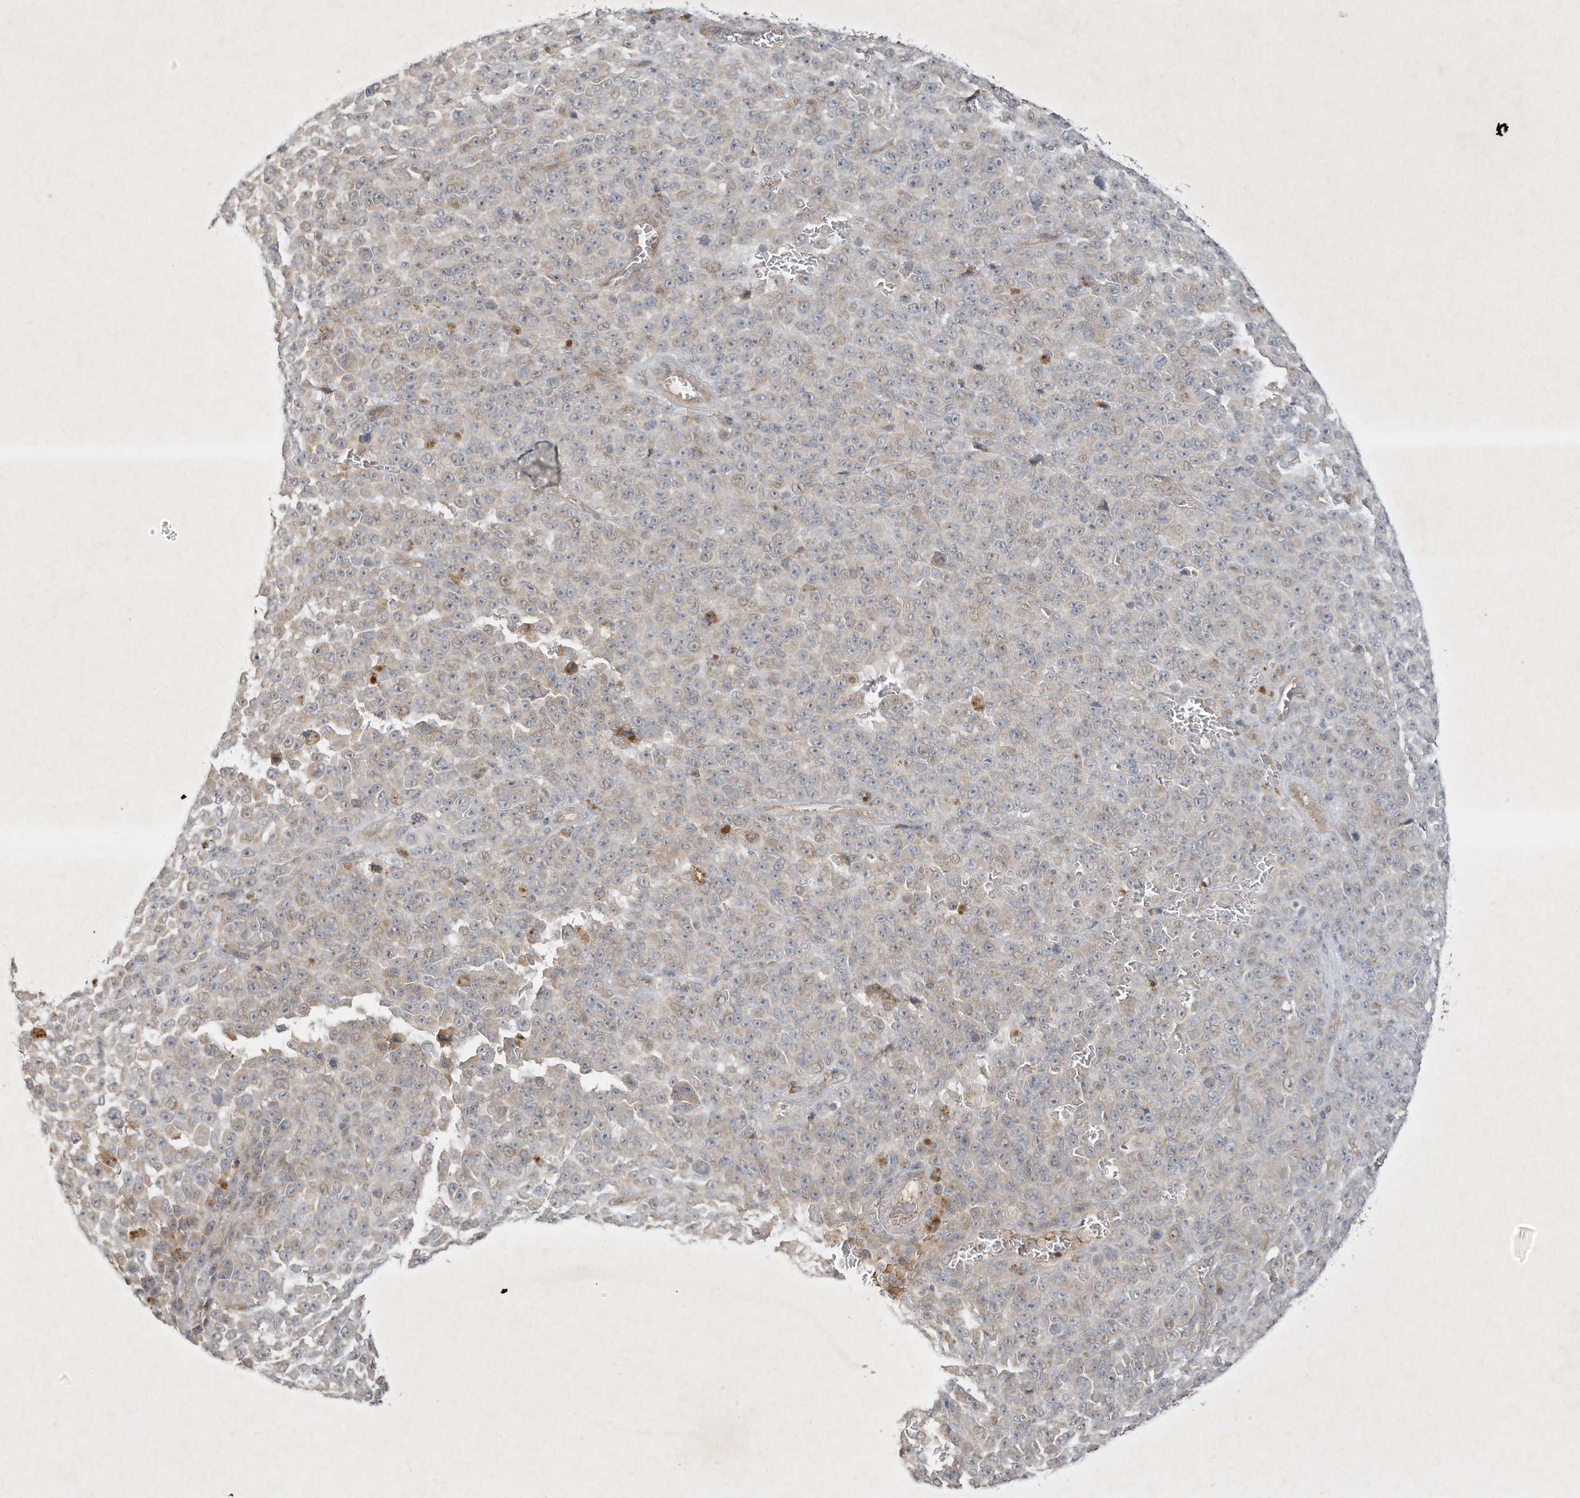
{"staining": {"intensity": "negative", "quantity": "none", "location": "none"}, "tissue": "melanoma", "cell_type": "Tumor cells", "image_type": "cancer", "snomed": [{"axis": "morphology", "description": "Malignant melanoma, NOS"}, {"axis": "topography", "description": "Skin"}], "caption": "Image shows no significant protein staining in tumor cells of malignant melanoma. The staining was performed using DAB (3,3'-diaminobenzidine) to visualize the protein expression in brown, while the nuclei were stained in blue with hematoxylin (Magnification: 20x).", "gene": "BTRC", "patient": {"sex": "female", "age": 82}}